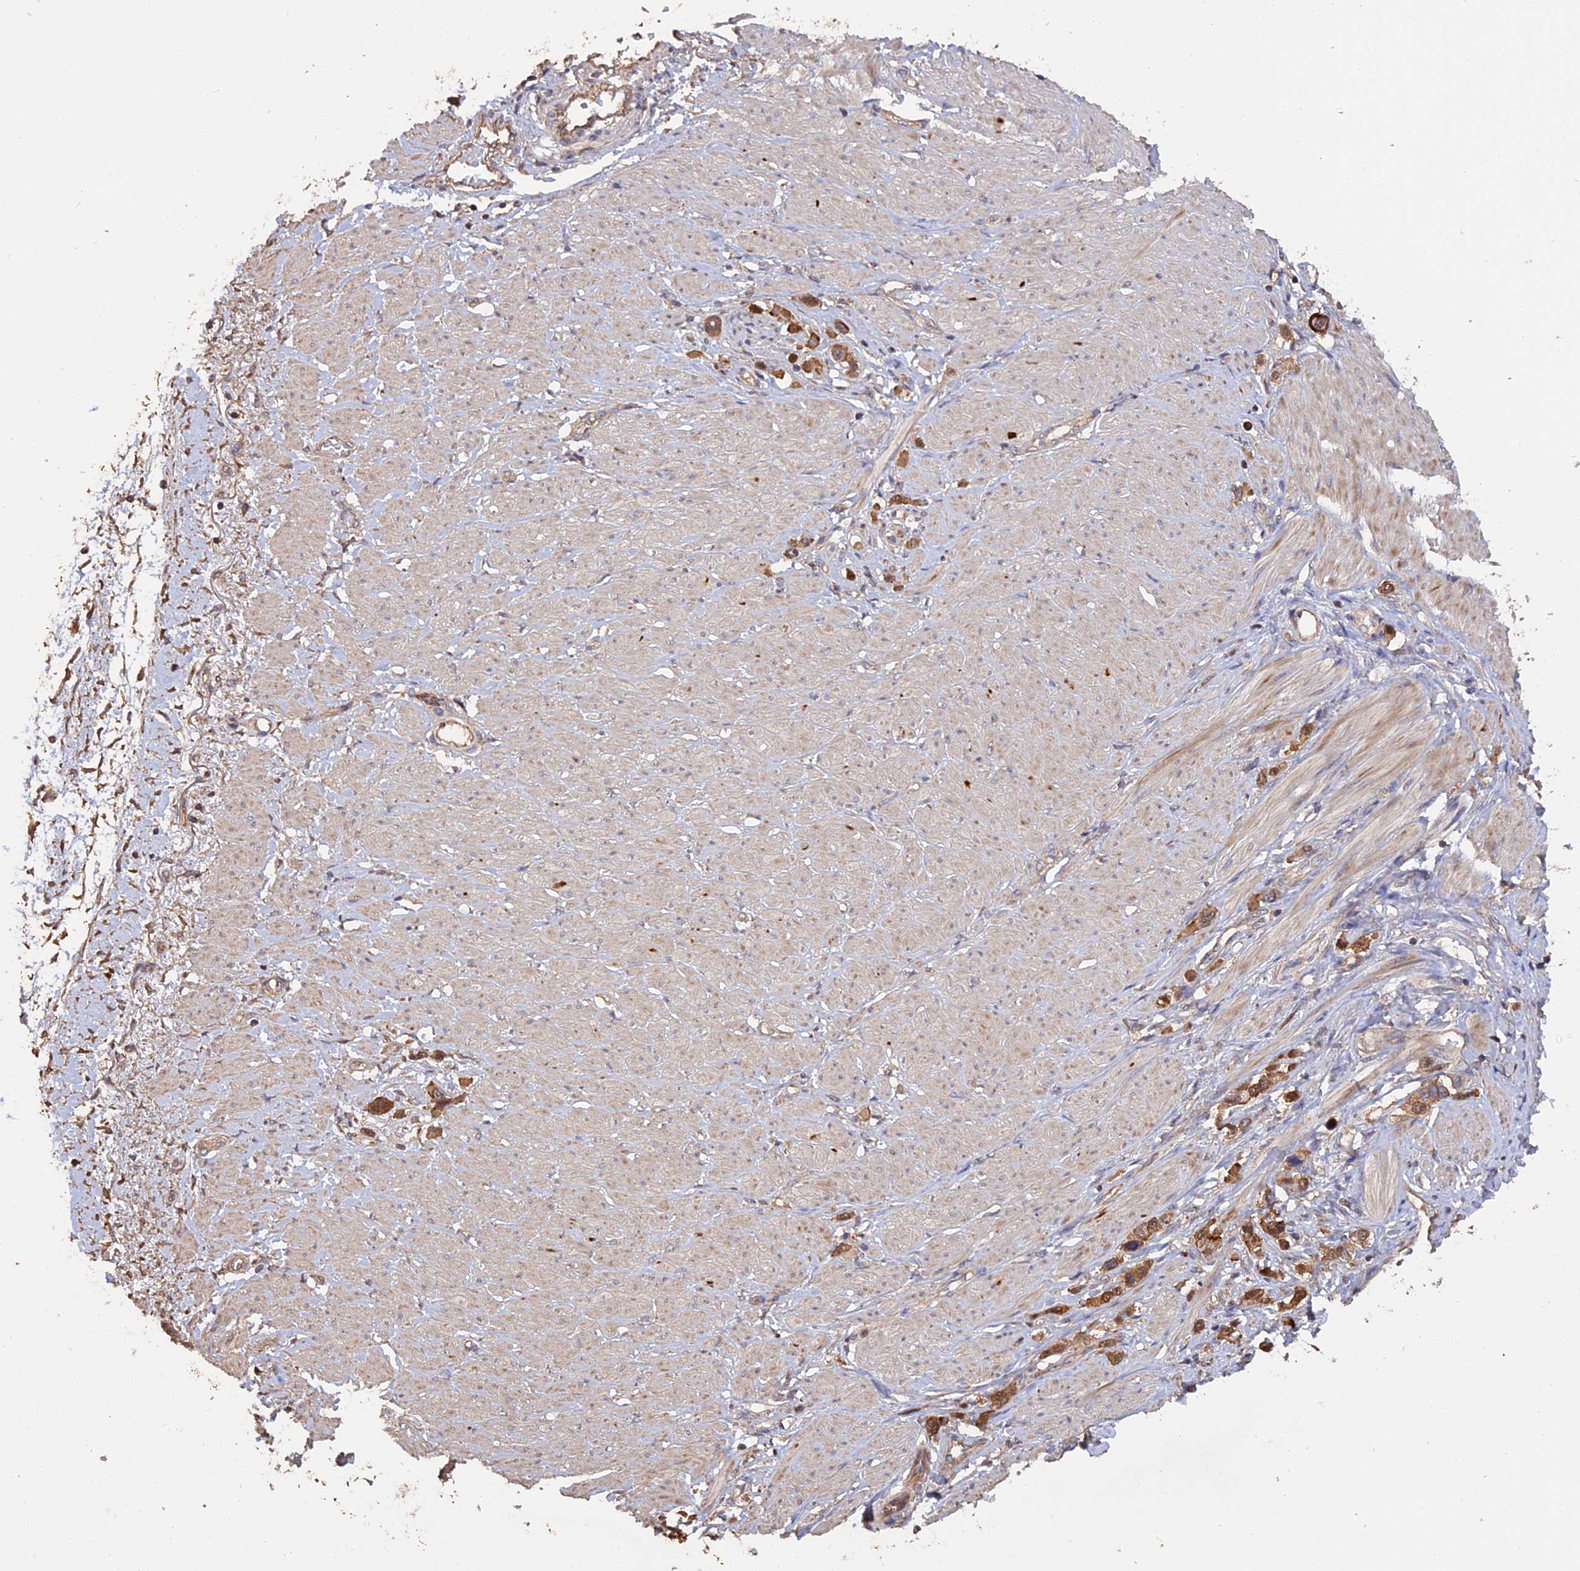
{"staining": {"intensity": "moderate", "quantity": ">75%", "location": "cytoplasmic/membranous,nuclear"}, "tissue": "stomach cancer", "cell_type": "Tumor cells", "image_type": "cancer", "snomed": [{"axis": "morphology", "description": "Adenocarcinoma, NOS"}, {"axis": "topography", "description": "Stomach"}], "caption": "This micrograph shows immunohistochemistry staining of human stomach cancer, with medium moderate cytoplasmic/membranous and nuclear positivity in approximately >75% of tumor cells.", "gene": "RASAL1", "patient": {"sex": "female", "age": 65}}